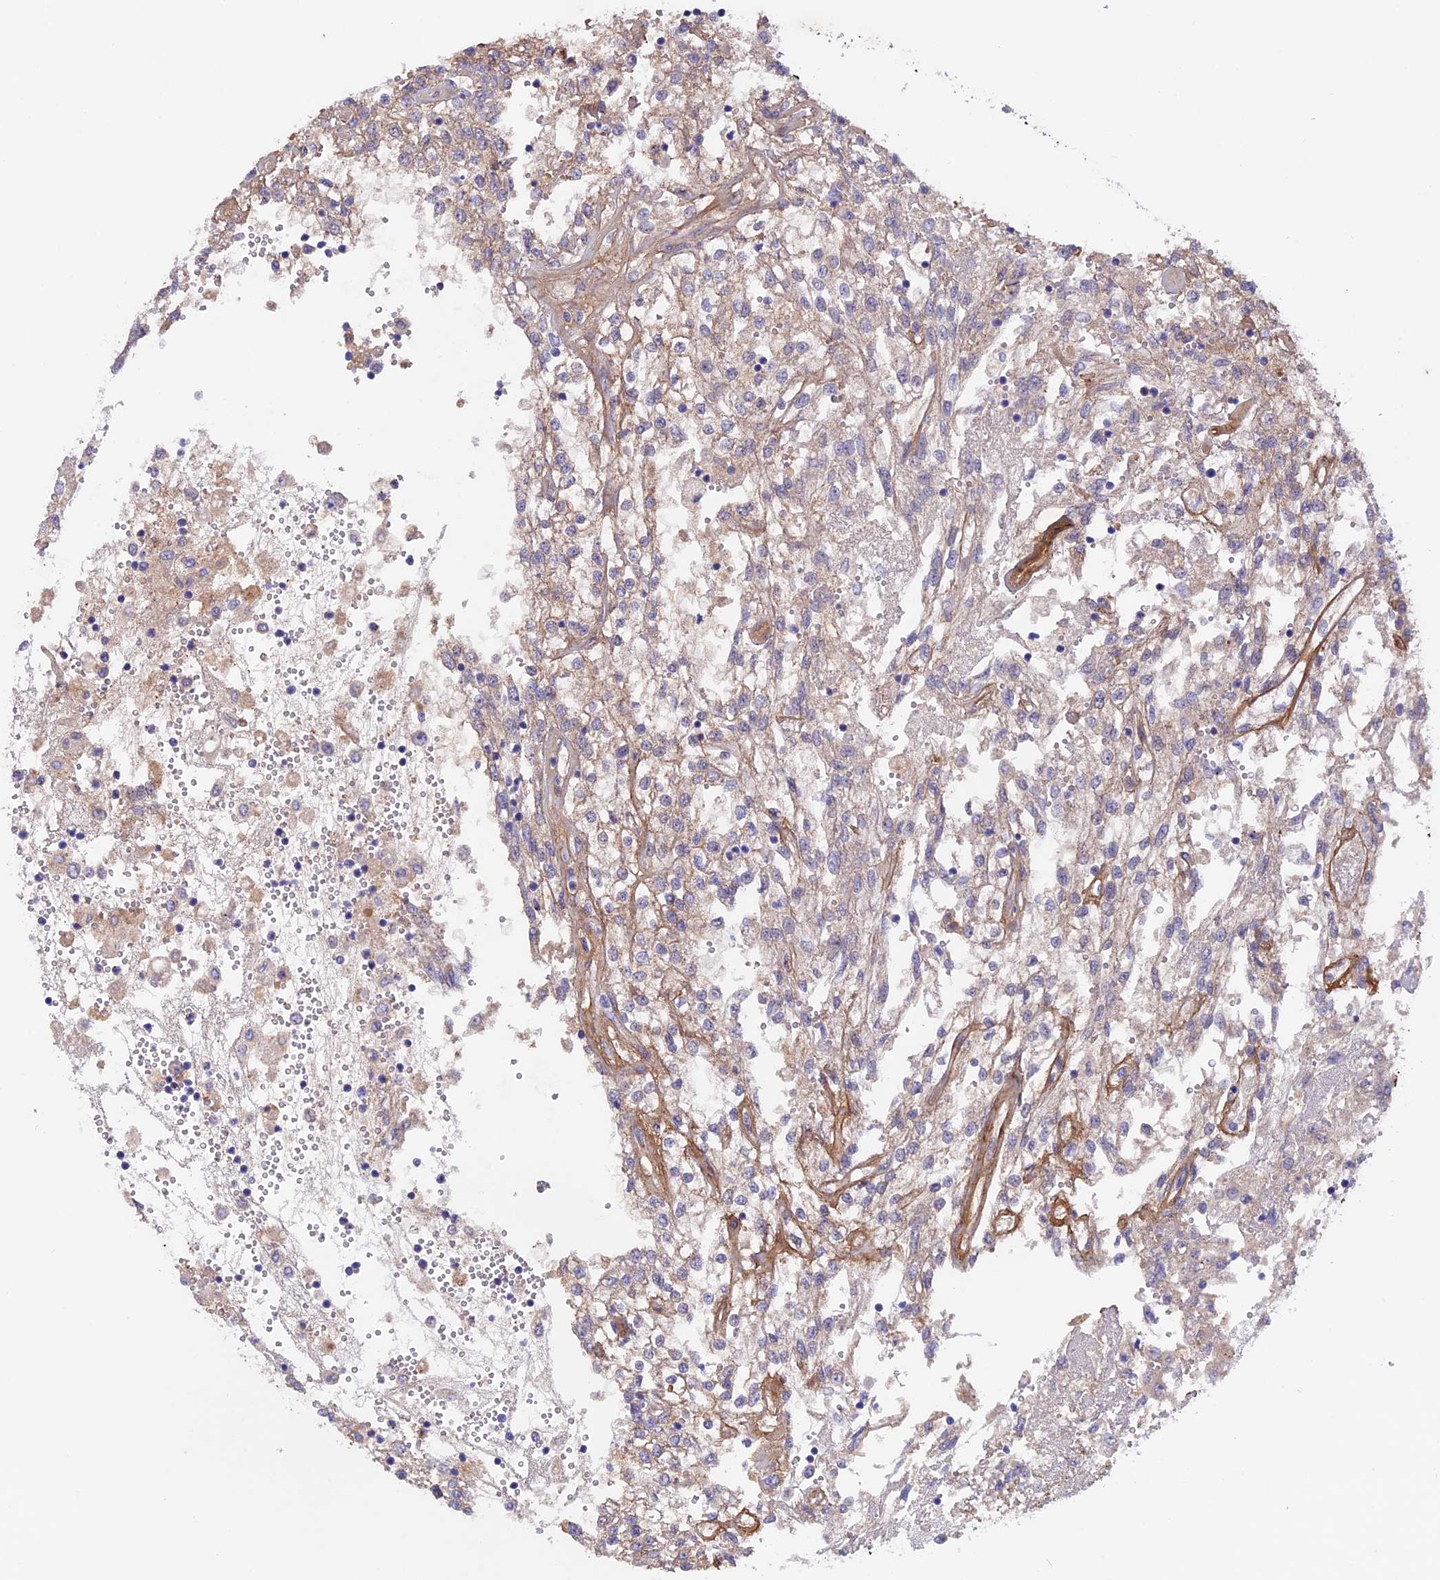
{"staining": {"intensity": "weak", "quantity": "<25%", "location": "cytoplasmic/membranous"}, "tissue": "renal cancer", "cell_type": "Tumor cells", "image_type": "cancer", "snomed": [{"axis": "morphology", "description": "Adenocarcinoma, NOS"}, {"axis": "topography", "description": "Kidney"}], "caption": "The immunohistochemistry histopathology image has no significant expression in tumor cells of adenocarcinoma (renal) tissue.", "gene": "COL4A3", "patient": {"sex": "female", "age": 52}}